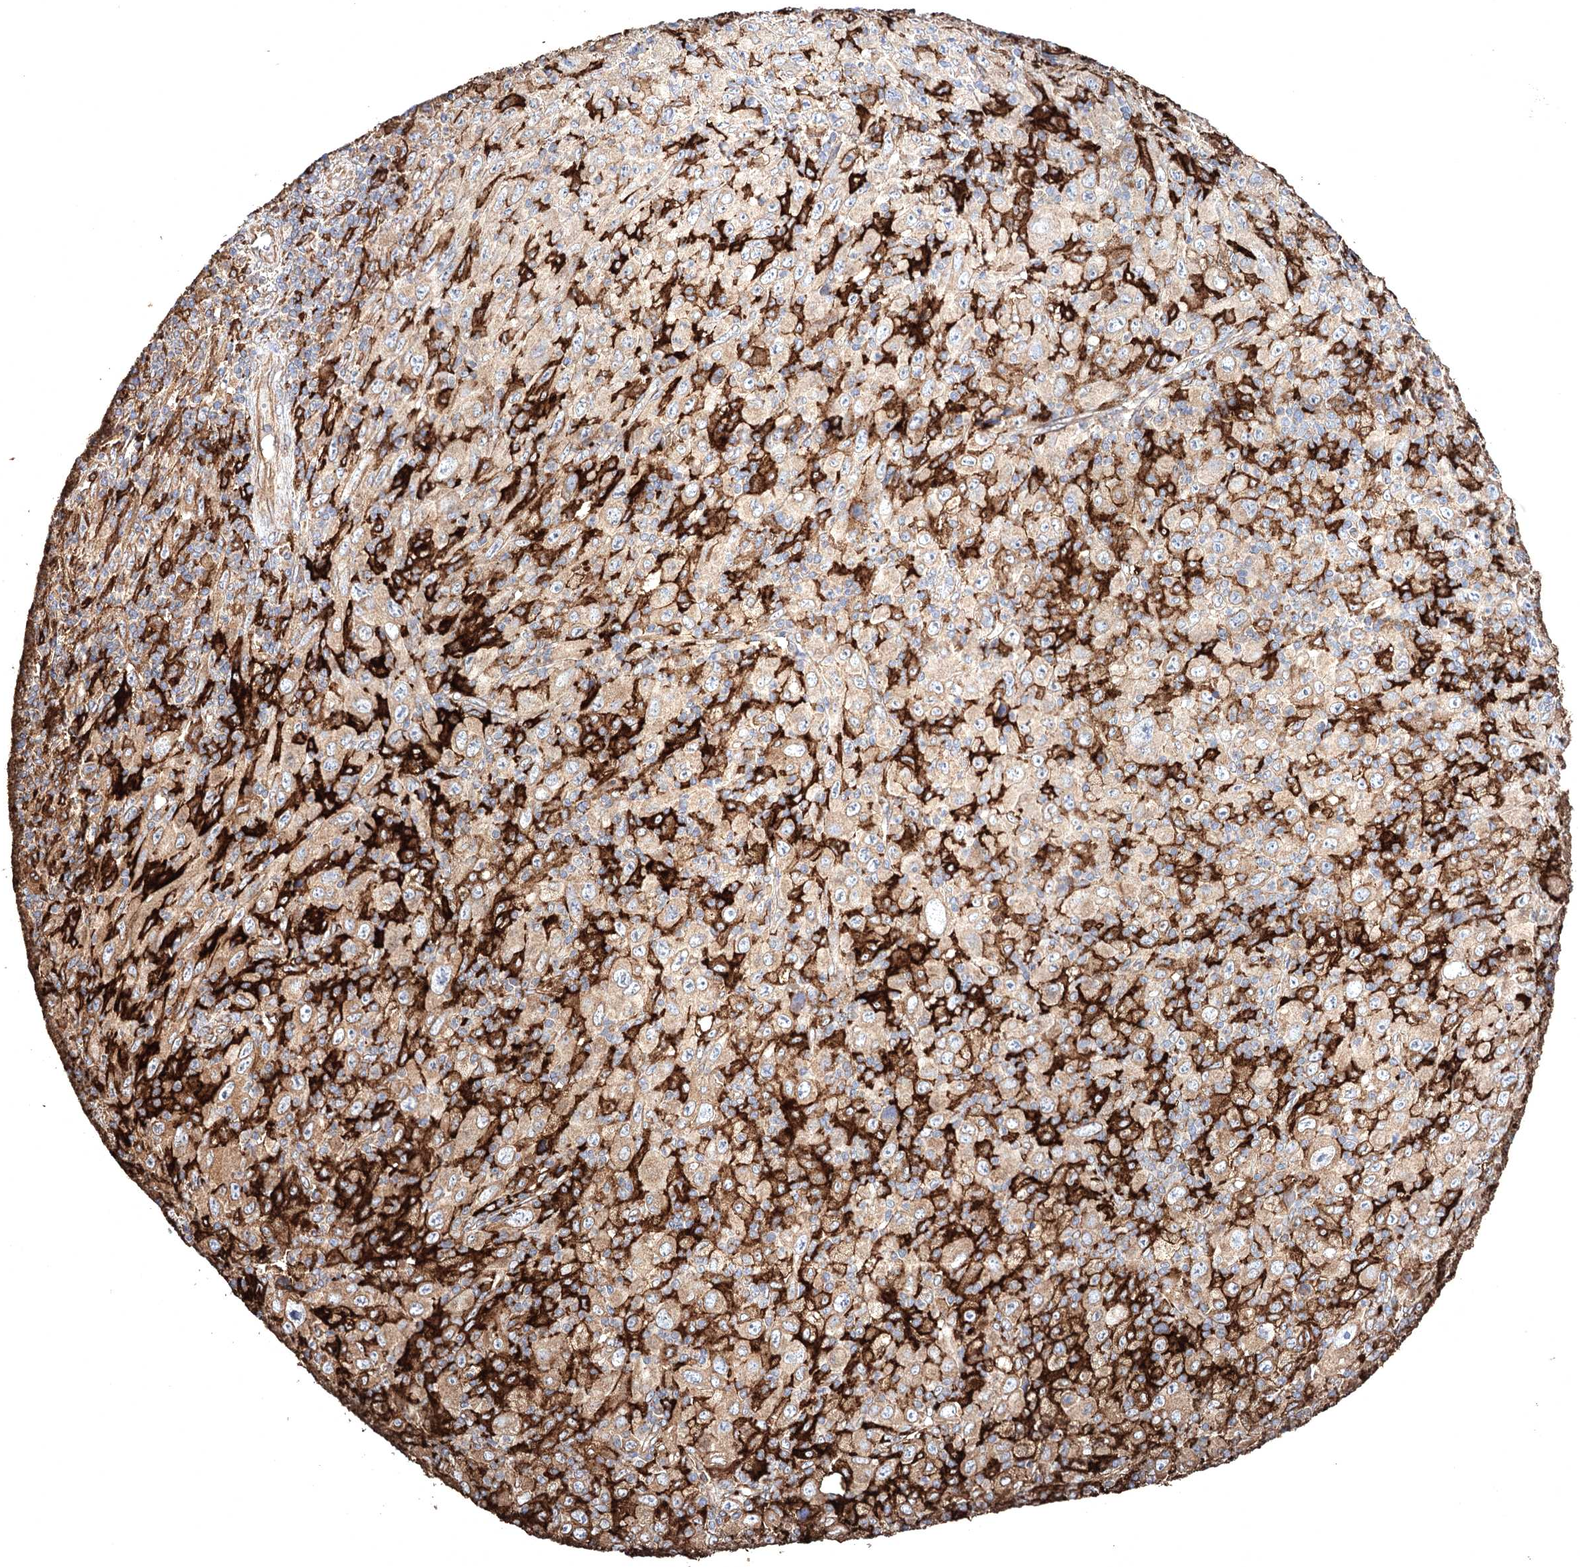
{"staining": {"intensity": "weak", "quantity": "25%-75%", "location": "cytoplasmic/membranous"}, "tissue": "melanoma", "cell_type": "Tumor cells", "image_type": "cancer", "snomed": [{"axis": "morphology", "description": "Malignant melanoma, Metastatic site"}, {"axis": "topography", "description": "Skin"}], "caption": "Weak cytoplasmic/membranous expression is present in about 25%-75% of tumor cells in malignant melanoma (metastatic site).", "gene": "CLEC4M", "patient": {"sex": "female", "age": 56}}